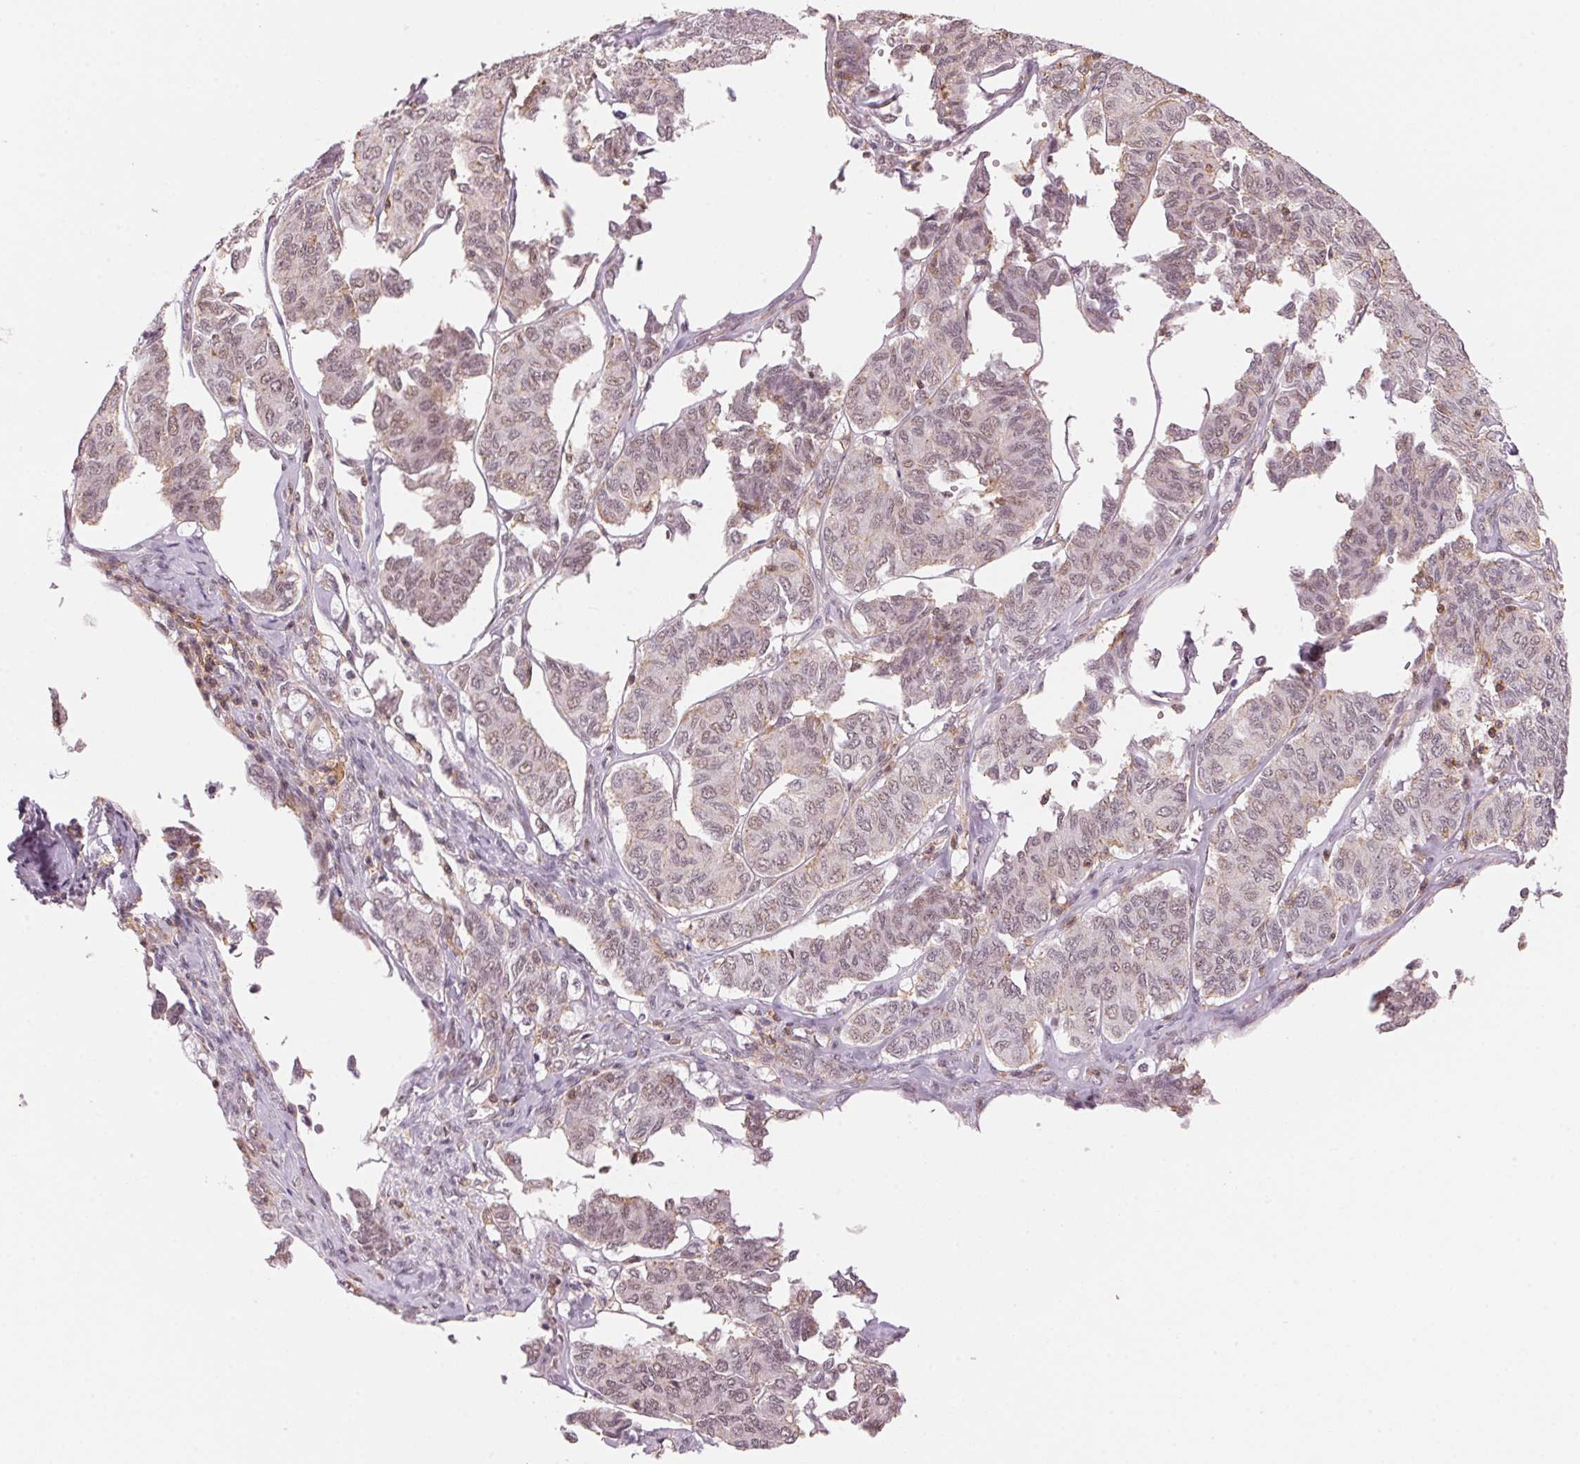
{"staining": {"intensity": "weak", "quantity": "25%-75%", "location": "nuclear"}, "tissue": "ovarian cancer", "cell_type": "Tumor cells", "image_type": "cancer", "snomed": [{"axis": "morphology", "description": "Carcinoma, endometroid"}, {"axis": "topography", "description": "Ovary"}], "caption": "Endometroid carcinoma (ovarian) stained with a brown dye displays weak nuclear positive positivity in about 25%-75% of tumor cells.", "gene": "HNRNPDL", "patient": {"sex": "female", "age": 80}}